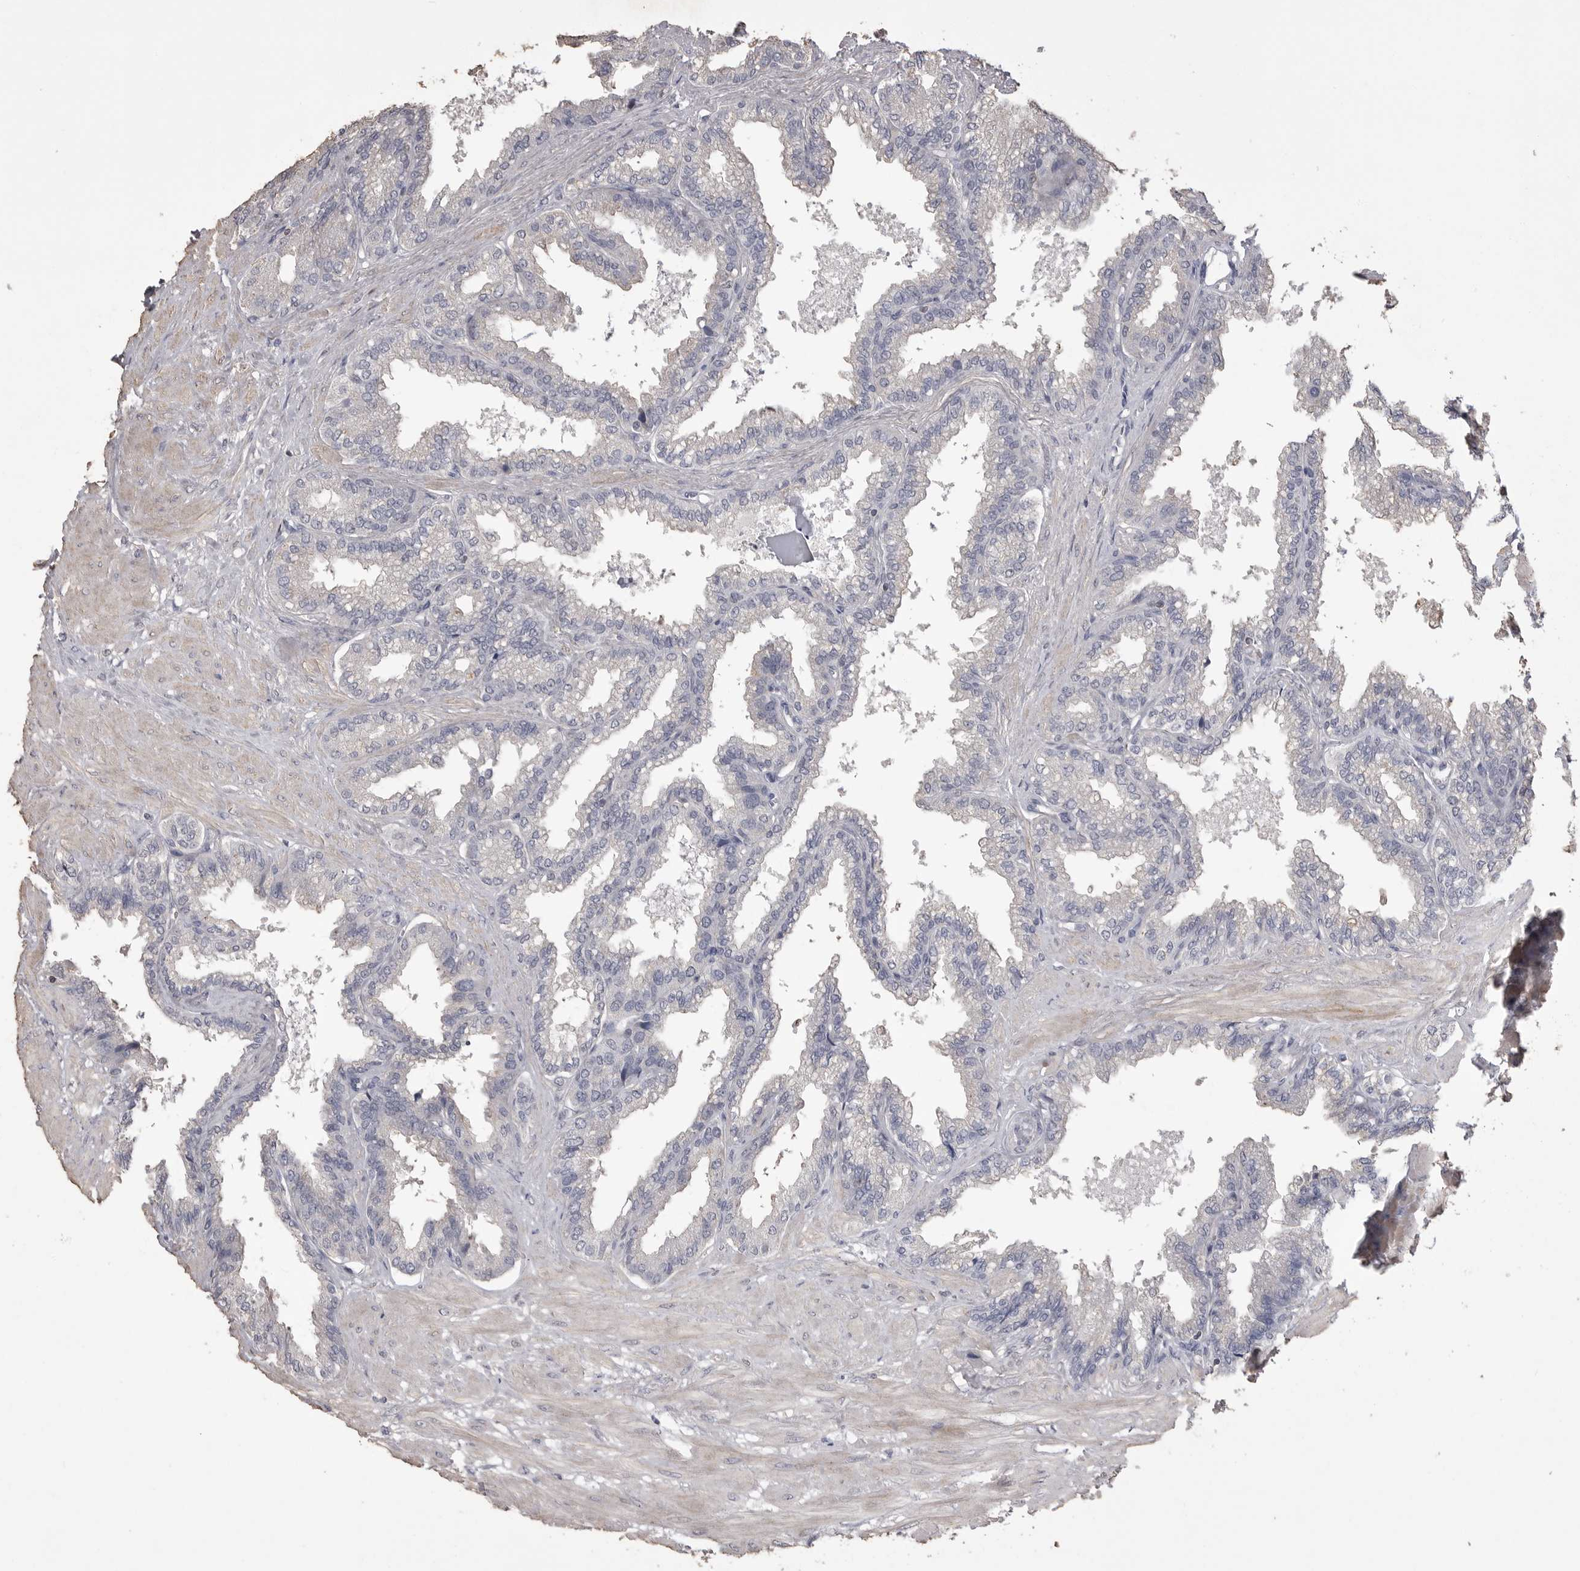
{"staining": {"intensity": "negative", "quantity": "none", "location": "none"}, "tissue": "seminal vesicle", "cell_type": "Glandular cells", "image_type": "normal", "snomed": [{"axis": "morphology", "description": "Normal tissue, NOS"}, {"axis": "topography", "description": "Seminal veicle"}], "caption": "Image shows no significant protein expression in glandular cells of unremarkable seminal vesicle.", "gene": "MMP7", "patient": {"sex": "male", "age": 46}}